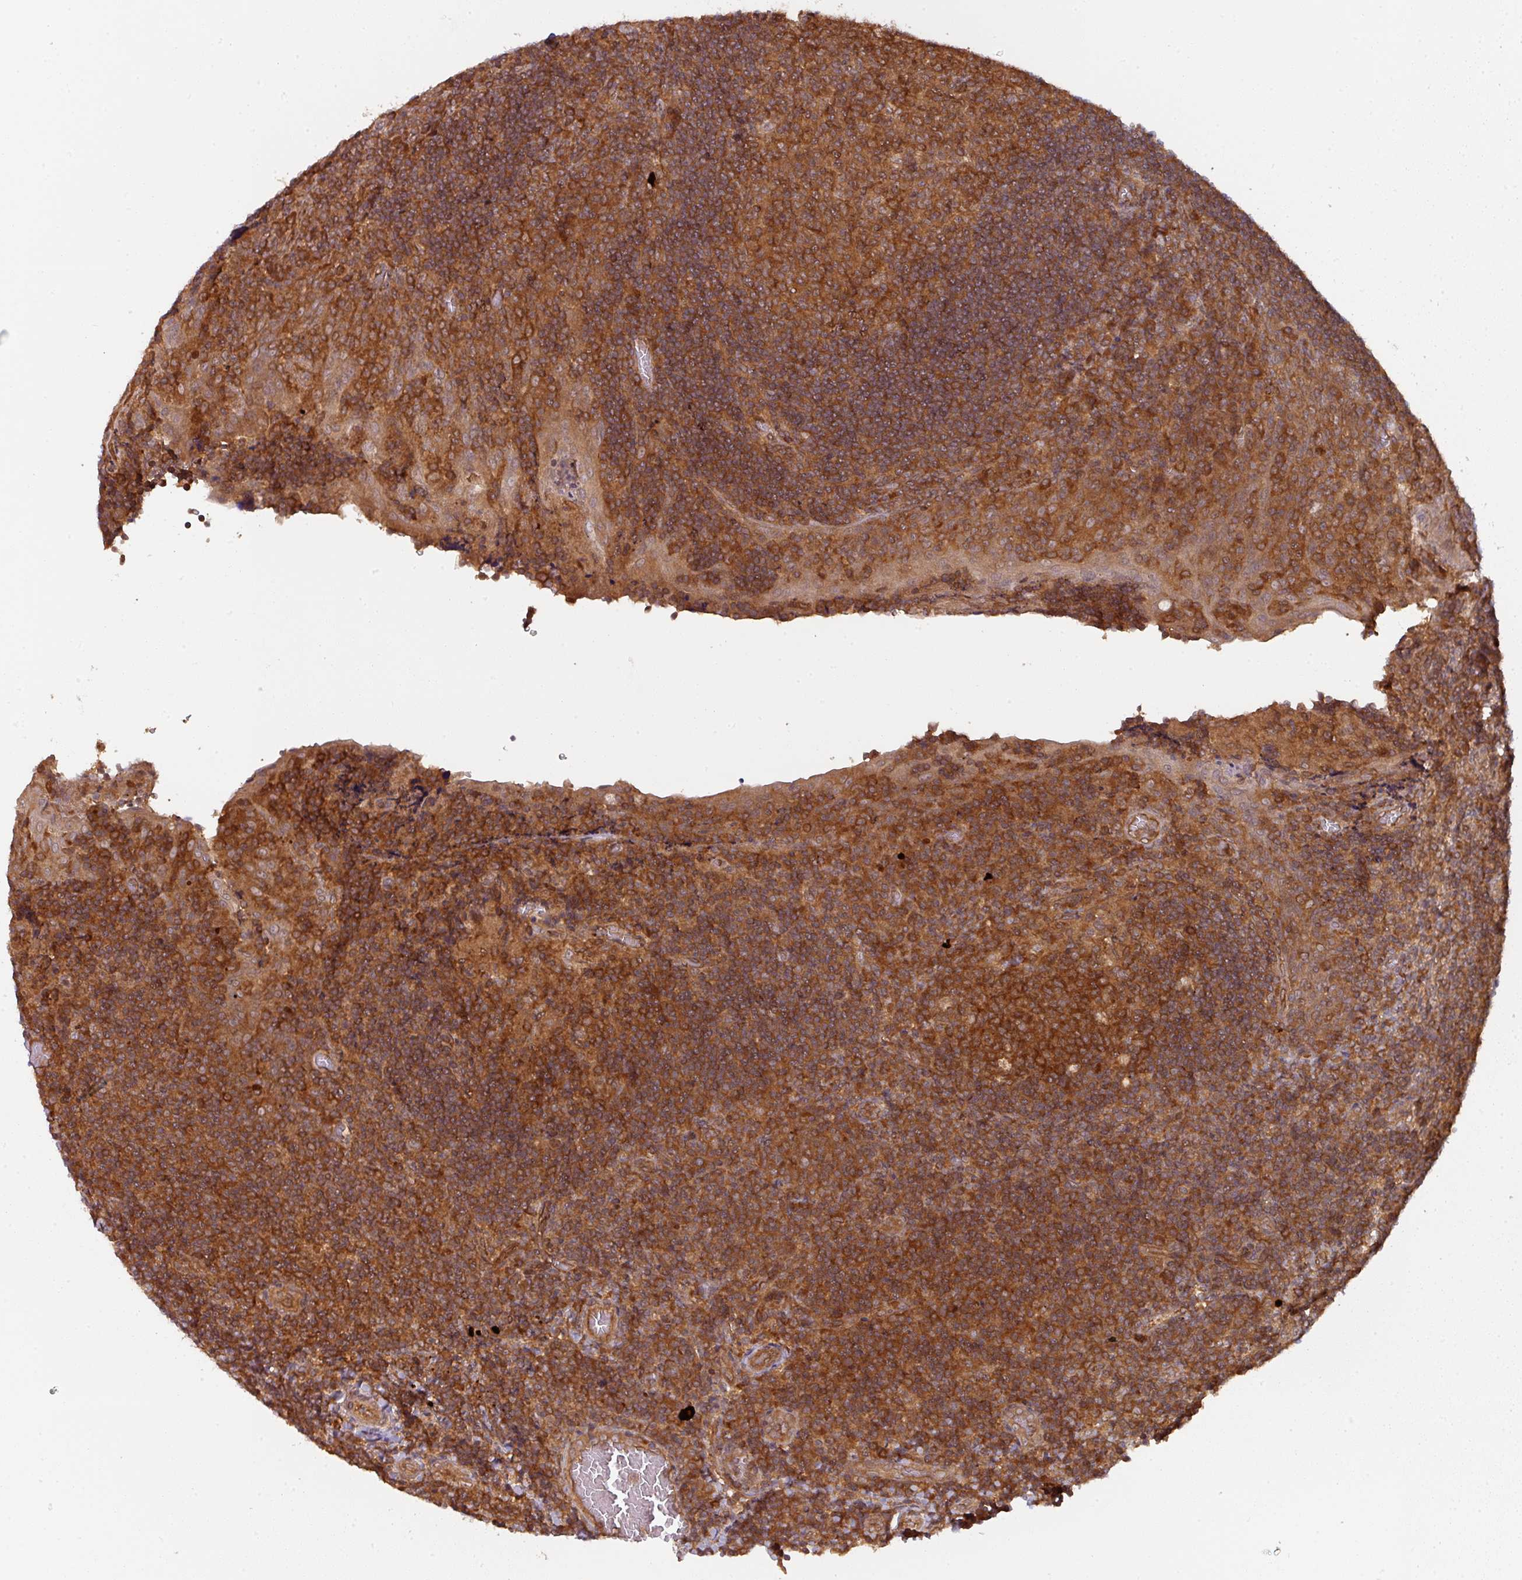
{"staining": {"intensity": "strong", "quantity": ">75%", "location": "cytoplasmic/membranous"}, "tissue": "tonsil", "cell_type": "Germinal center cells", "image_type": "normal", "snomed": [{"axis": "morphology", "description": "Normal tissue, NOS"}, {"axis": "topography", "description": "Tonsil"}], "caption": "Strong cytoplasmic/membranous protein expression is appreciated in approximately >75% of germinal center cells in tonsil.", "gene": "EIF4EBP2", "patient": {"sex": "male", "age": 17}}